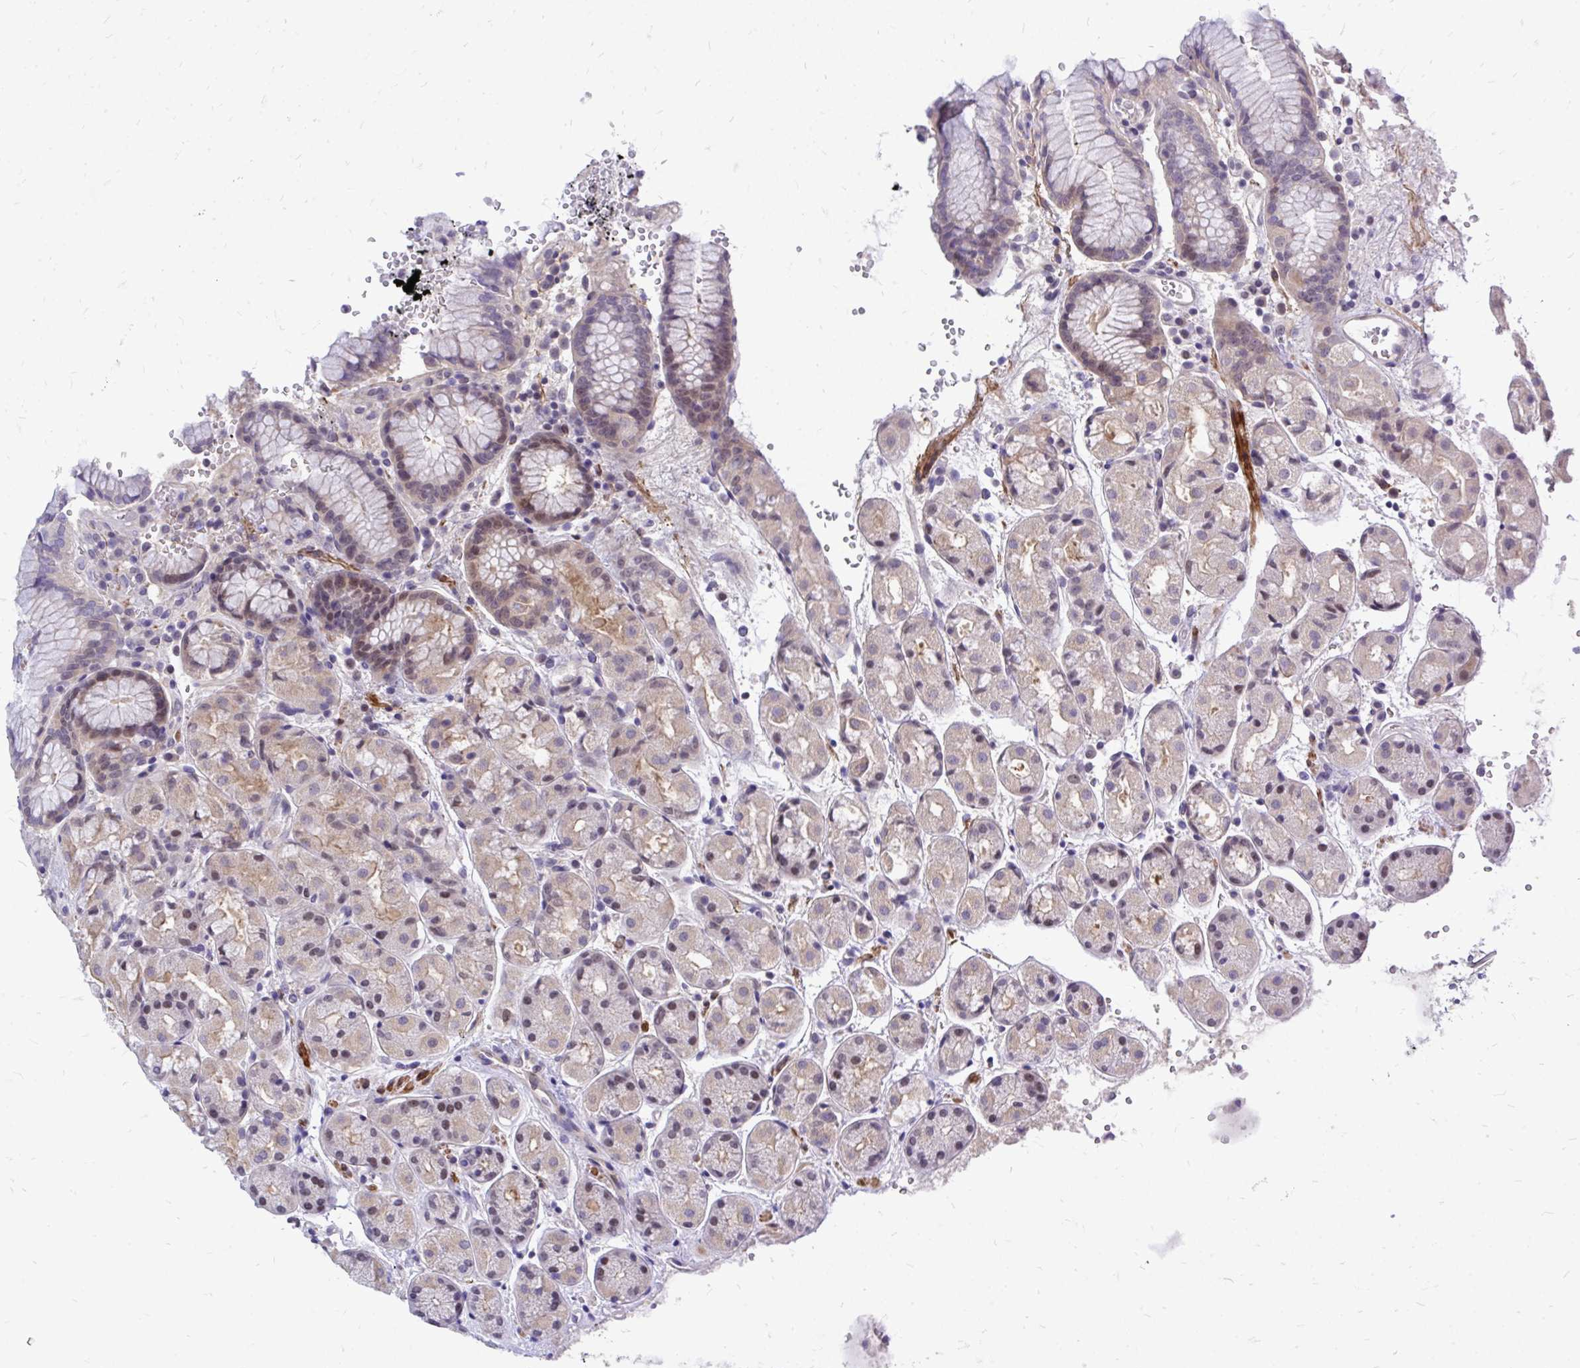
{"staining": {"intensity": "moderate", "quantity": "<25%", "location": "cytoplasmic/membranous,nuclear"}, "tissue": "stomach", "cell_type": "Glandular cells", "image_type": "normal", "snomed": [{"axis": "morphology", "description": "Normal tissue, NOS"}, {"axis": "topography", "description": "Stomach"}, {"axis": "topography", "description": "Stomach, lower"}], "caption": "Moderate cytoplasmic/membranous,nuclear staining is identified in about <25% of glandular cells in normal stomach. (DAB IHC with brightfield microscopy, high magnification).", "gene": "ZBTB25", "patient": {"sex": "female", "age": 56}}